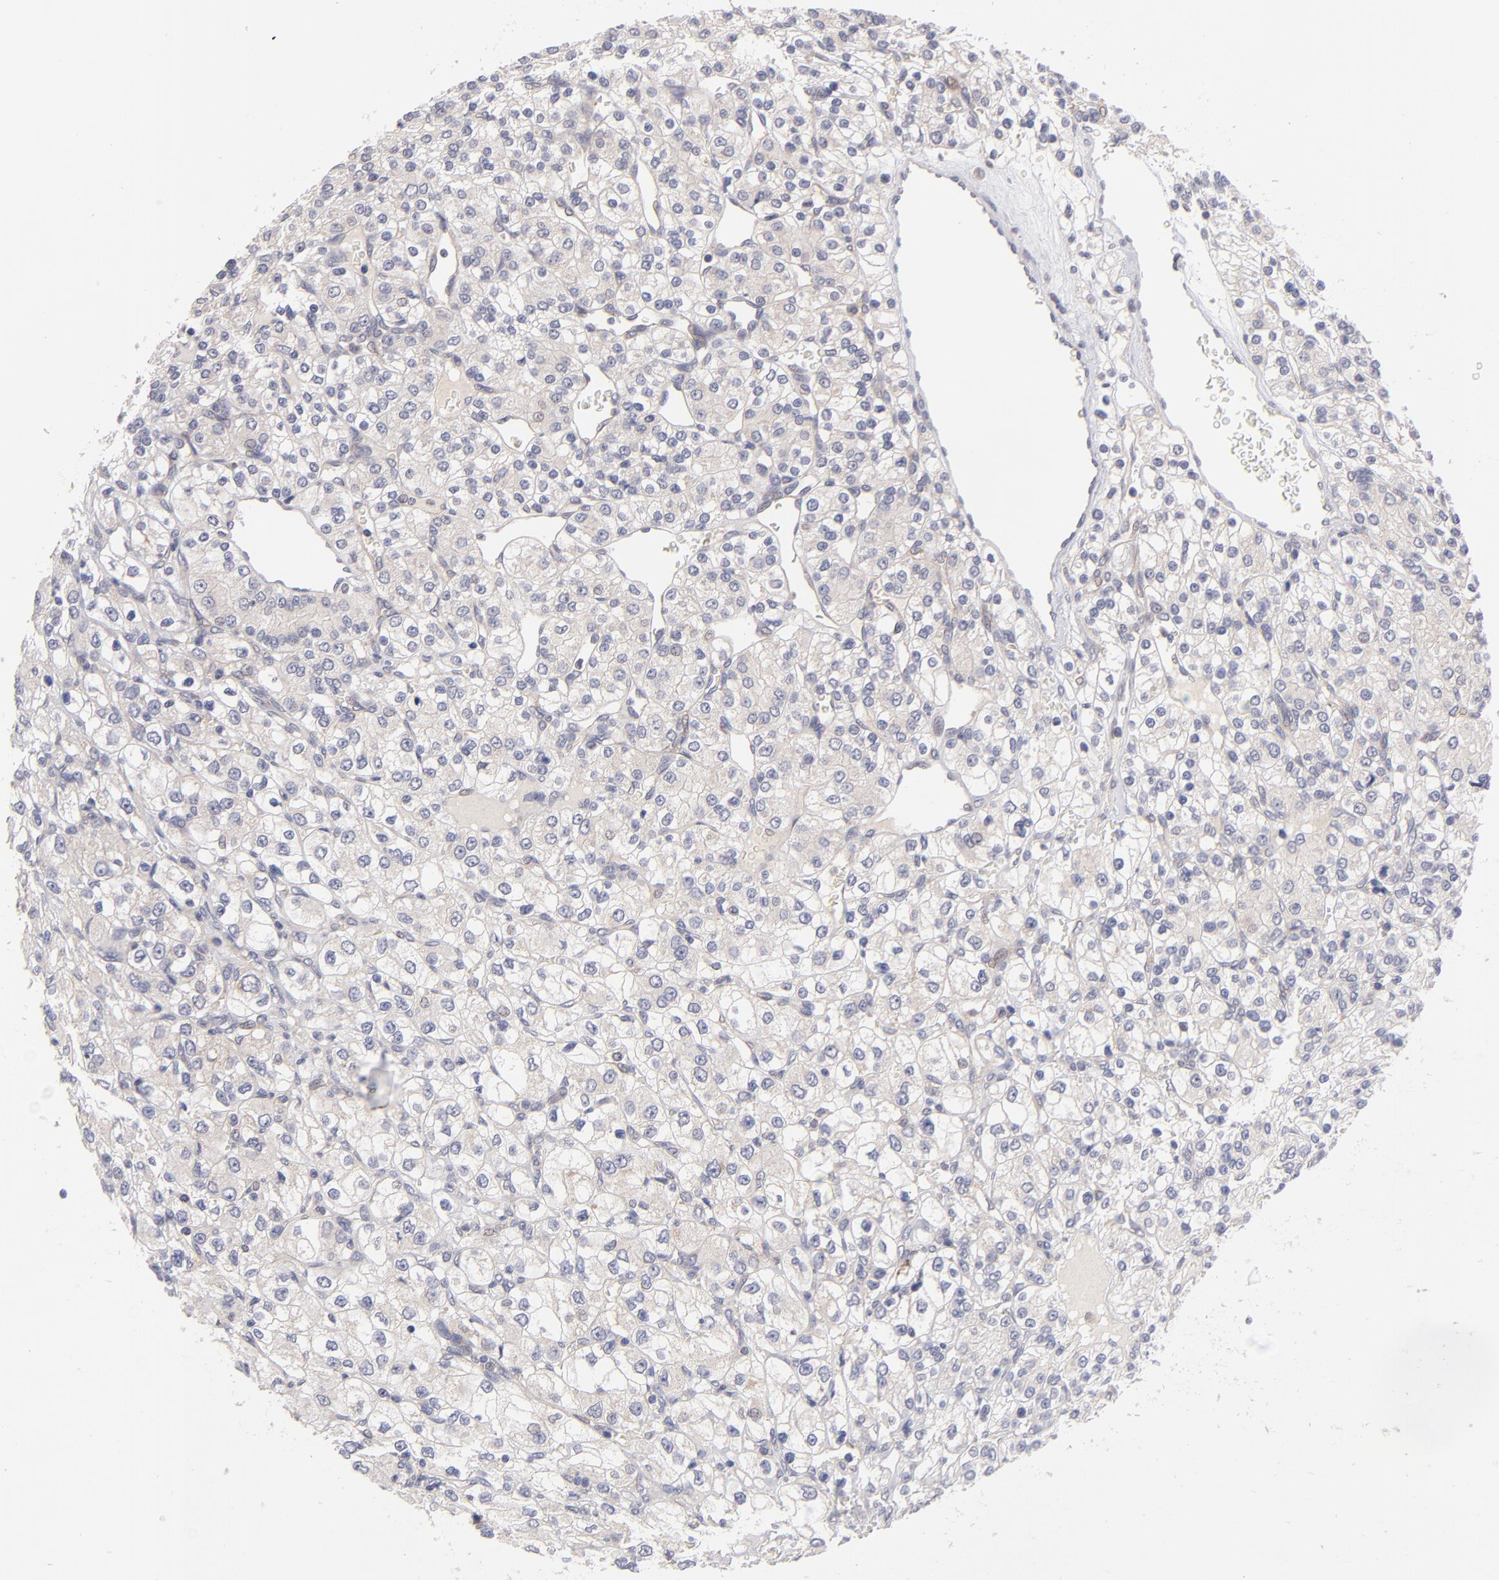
{"staining": {"intensity": "weak", "quantity": ">75%", "location": "cytoplasmic/membranous"}, "tissue": "renal cancer", "cell_type": "Tumor cells", "image_type": "cancer", "snomed": [{"axis": "morphology", "description": "Adenocarcinoma, NOS"}, {"axis": "topography", "description": "Kidney"}], "caption": "IHC histopathology image of human renal cancer stained for a protein (brown), which demonstrates low levels of weak cytoplasmic/membranous staining in approximately >75% of tumor cells.", "gene": "HCCS", "patient": {"sex": "female", "age": 62}}